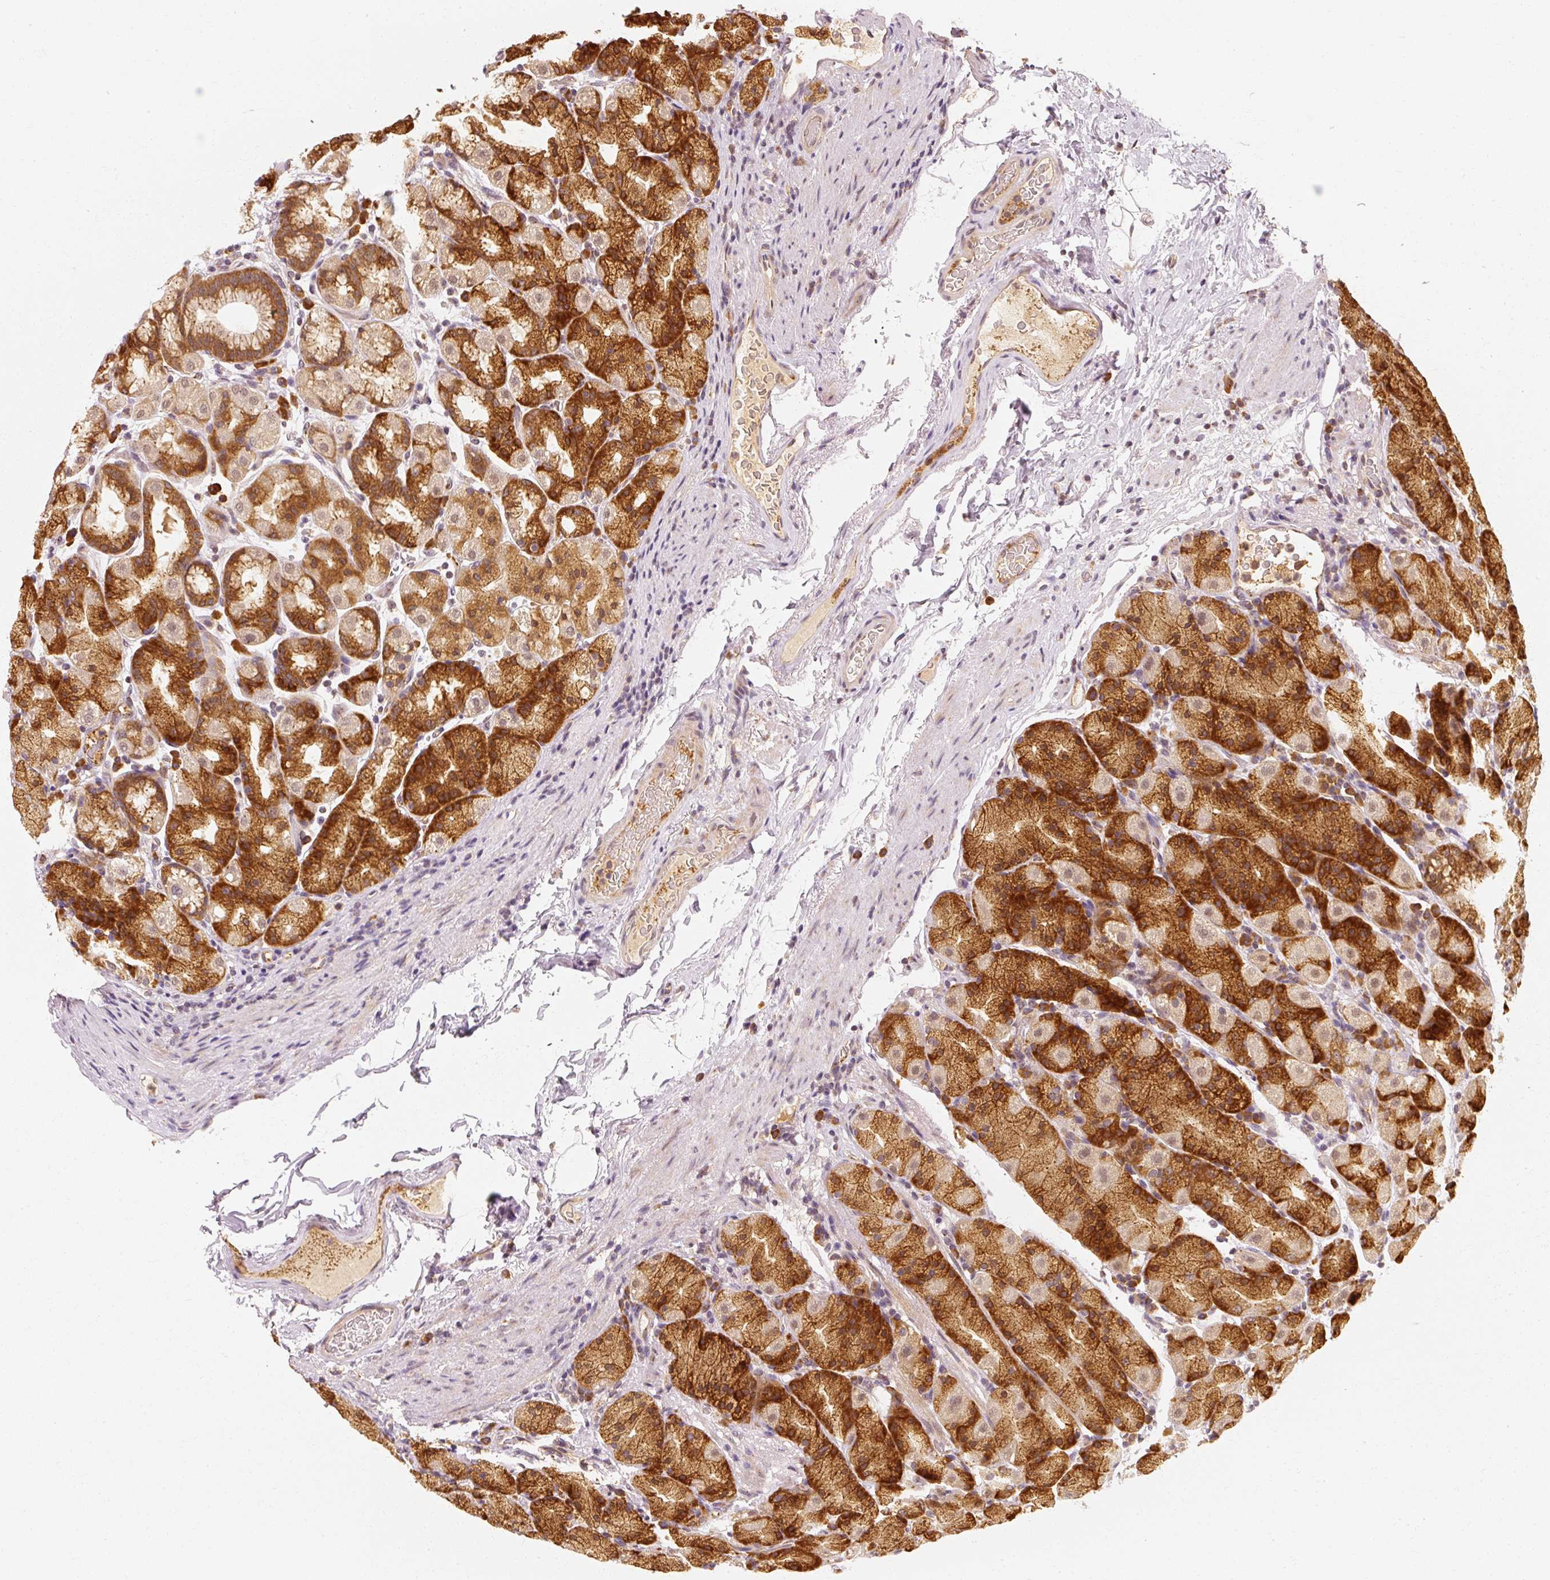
{"staining": {"intensity": "strong", "quantity": ">75%", "location": "cytoplasmic/membranous"}, "tissue": "stomach", "cell_type": "Glandular cells", "image_type": "normal", "snomed": [{"axis": "morphology", "description": "Normal tissue, NOS"}, {"axis": "topography", "description": "Stomach, upper"}, {"axis": "topography", "description": "Stomach"}], "caption": "Immunohistochemistry image of benign human stomach stained for a protein (brown), which demonstrates high levels of strong cytoplasmic/membranous positivity in about >75% of glandular cells.", "gene": "EEF1A1", "patient": {"sex": "male", "age": 68}}